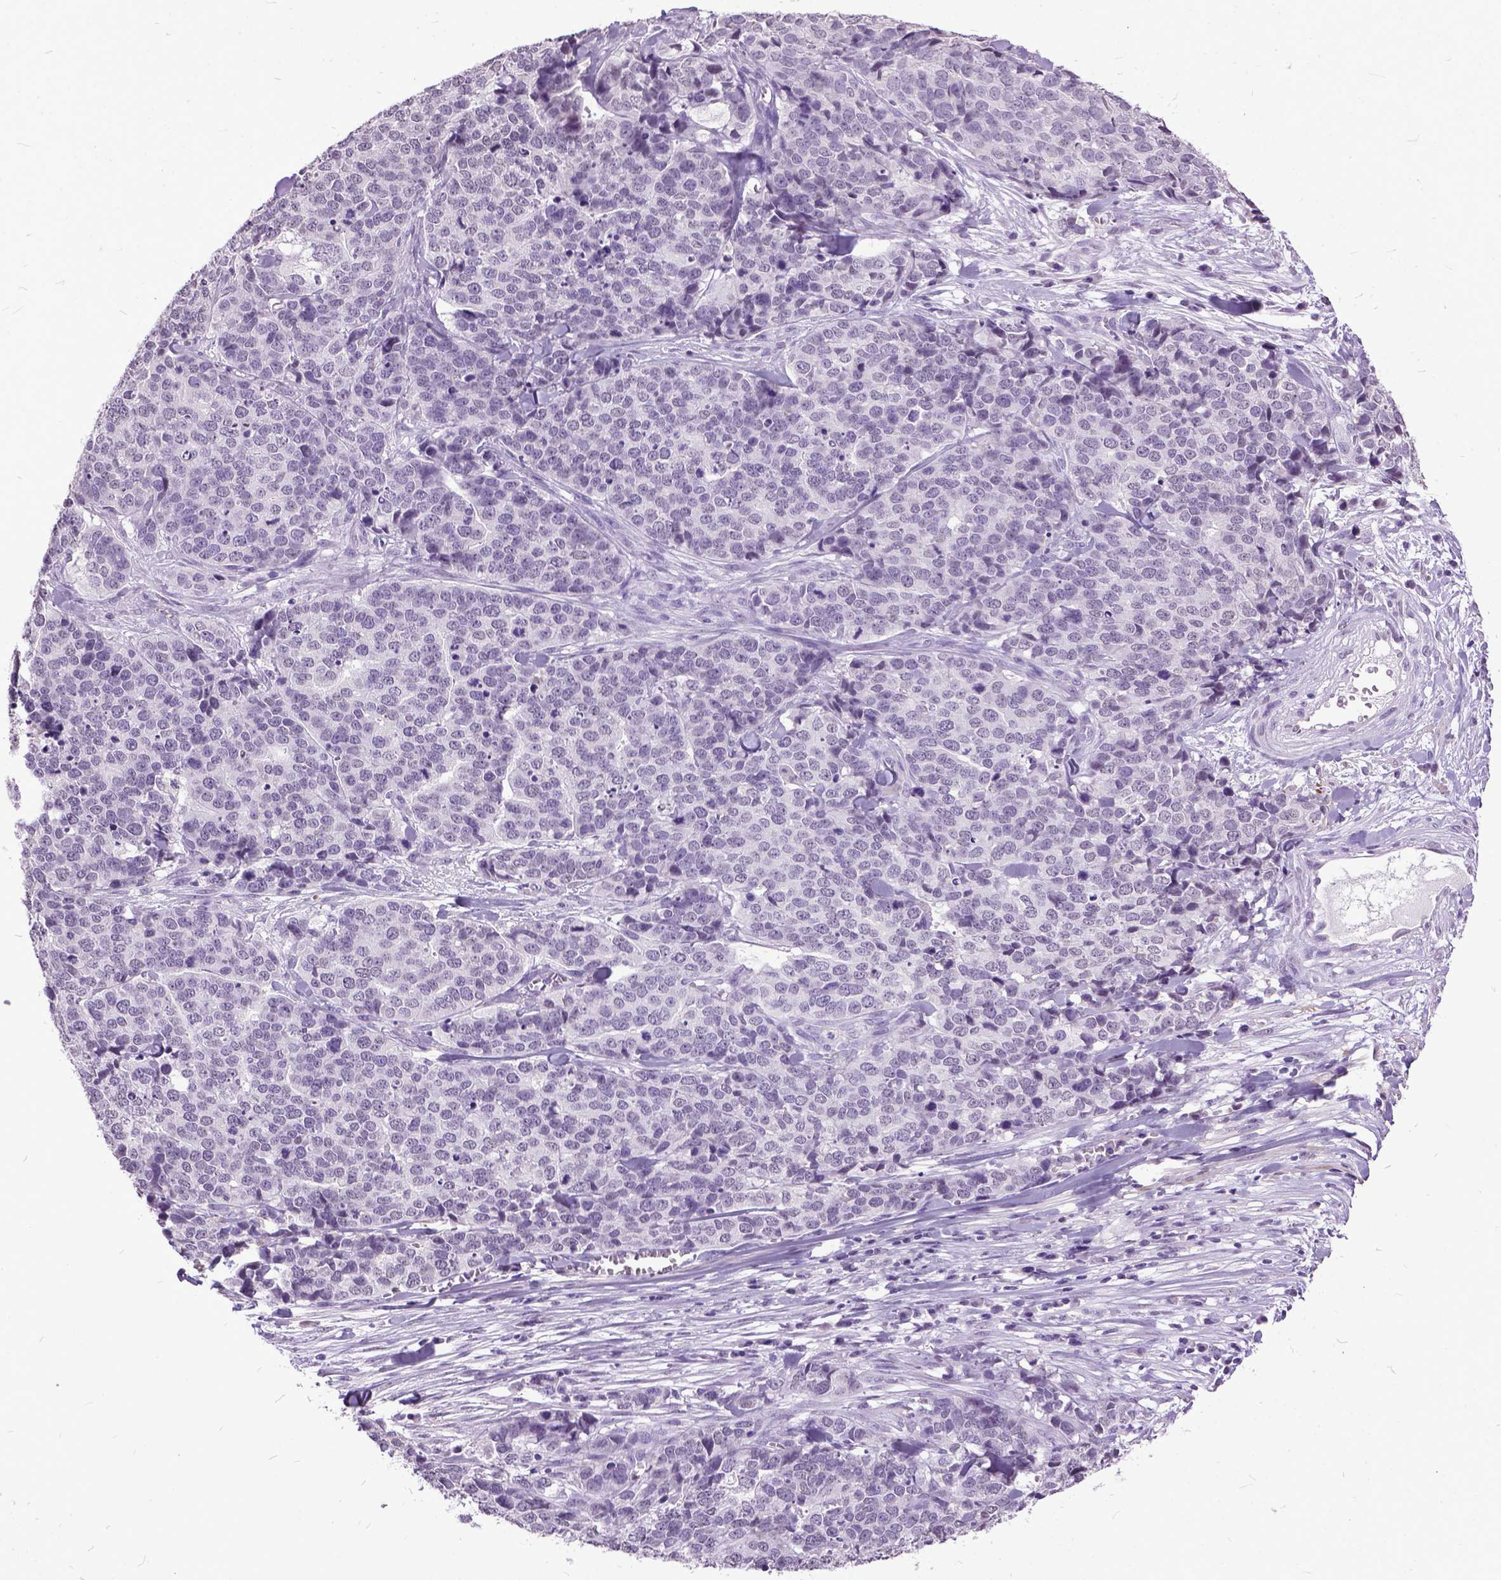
{"staining": {"intensity": "negative", "quantity": "none", "location": "none"}, "tissue": "ovarian cancer", "cell_type": "Tumor cells", "image_type": "cancer", "snomed": [{"axis": "morphology", "description": "Carcinoma, endometroid"}, {"axis": "topography", "description": "Ovary"}], "caption": "Immunohistochemical staining of ovarian cancer reveals no significant staining in tumor cells. Nuclei are stained in blue.", "gene": "MARCHF10", "patient": {"sex": "female", "age": 65}}